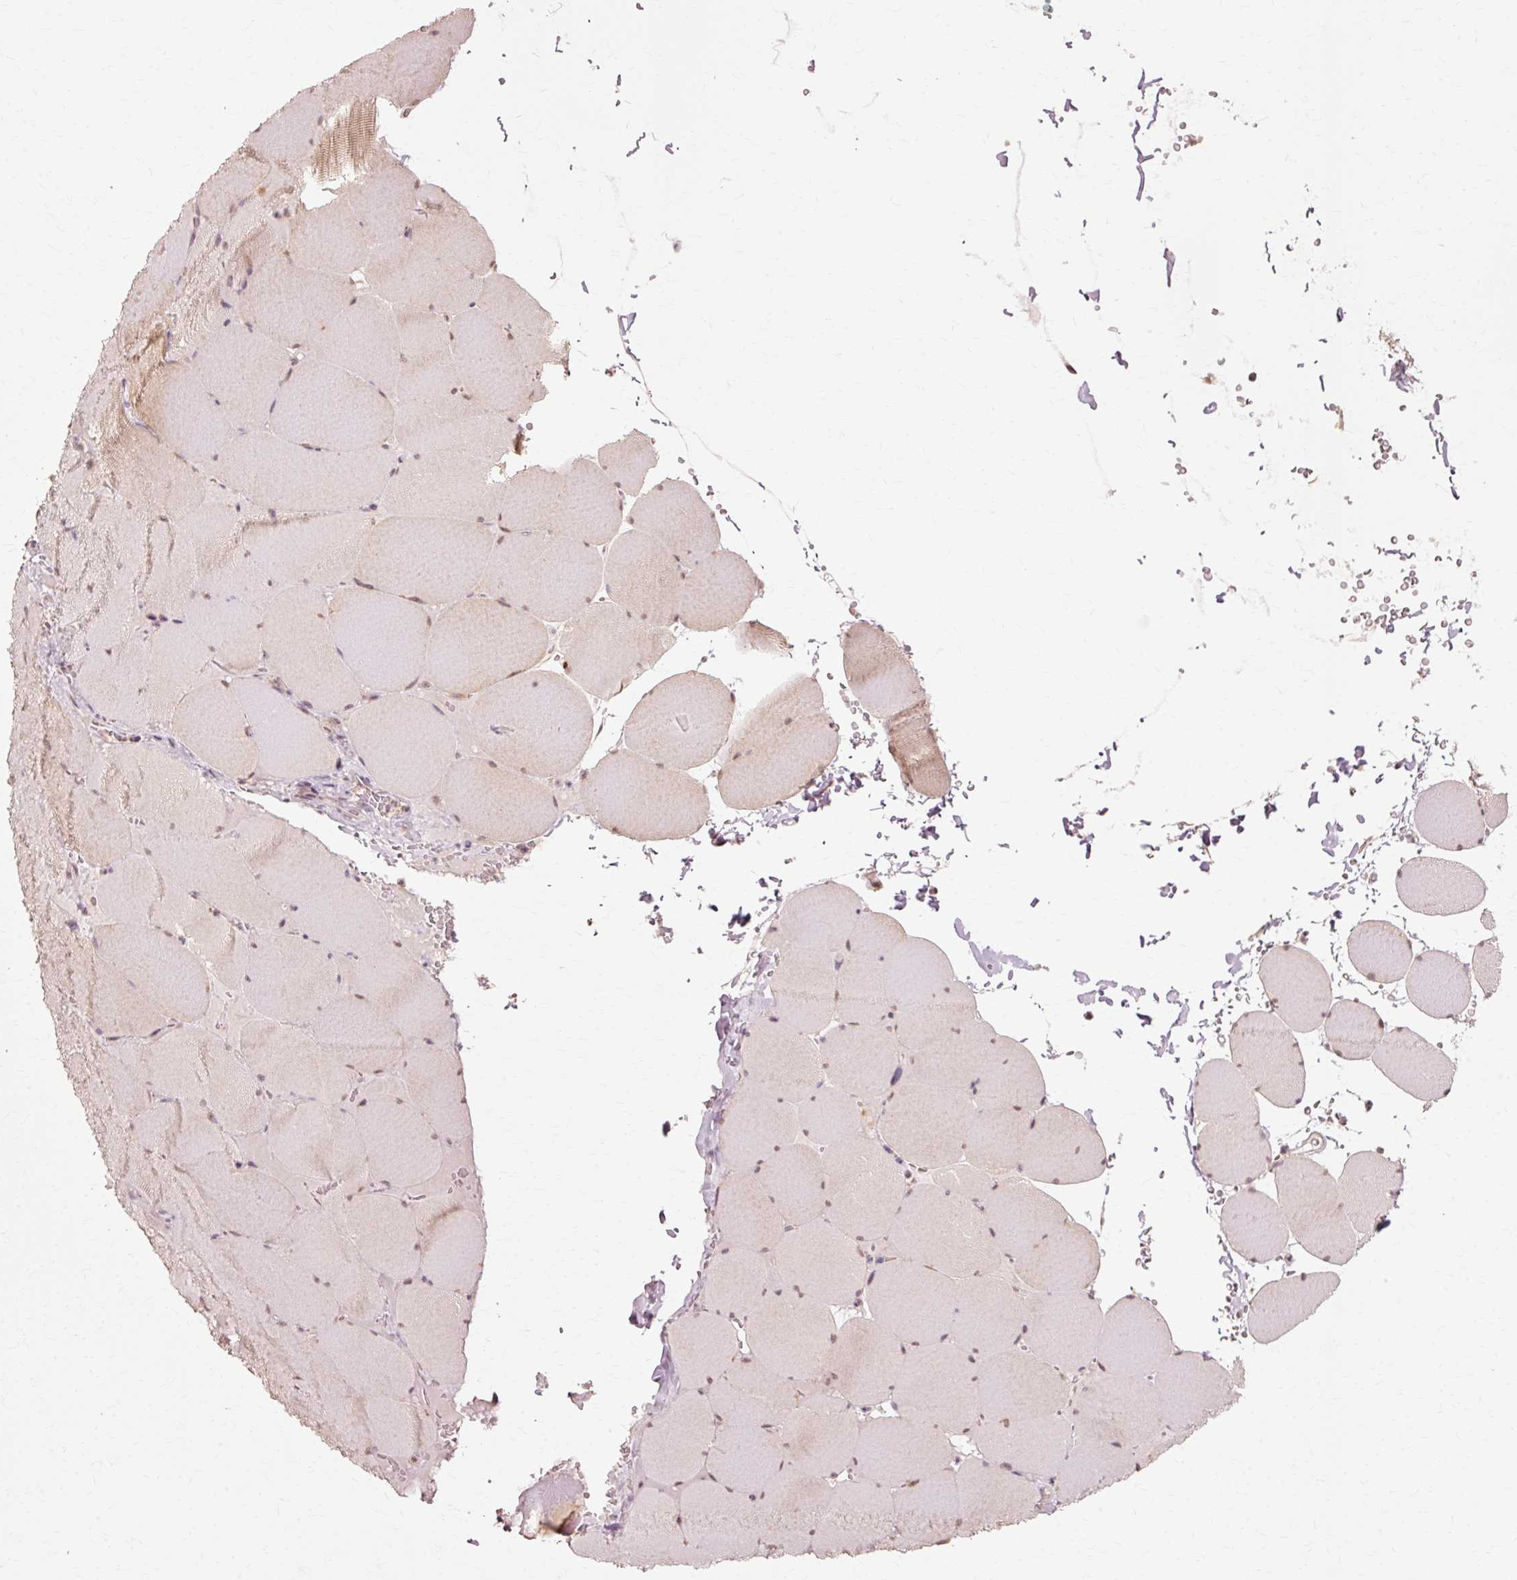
{"staining": {"intensity": "moderate", "quantity": ">75%", "location": "cytoplasmic/membranous"}, "tissue": "skeletal muscle", "cell_type": "Myocytes", "image_type": "normal", "snomed": [{"axis": "morphology", "description": "Normal tissue, NOS"}, {"axis": "topography", "description": "Skeletal muscle"}, {"axis": "topography", "description": "Head-Neck"}], "caption": "Immunohistochemical staining of unremarkable human skeletal muscle demonstrates medium levels of moderate cytoplasmic/membranous staining in about >75% of myocytes.", "gene": "RGPD5", "patient": {"sex": "male", "age": 66}}